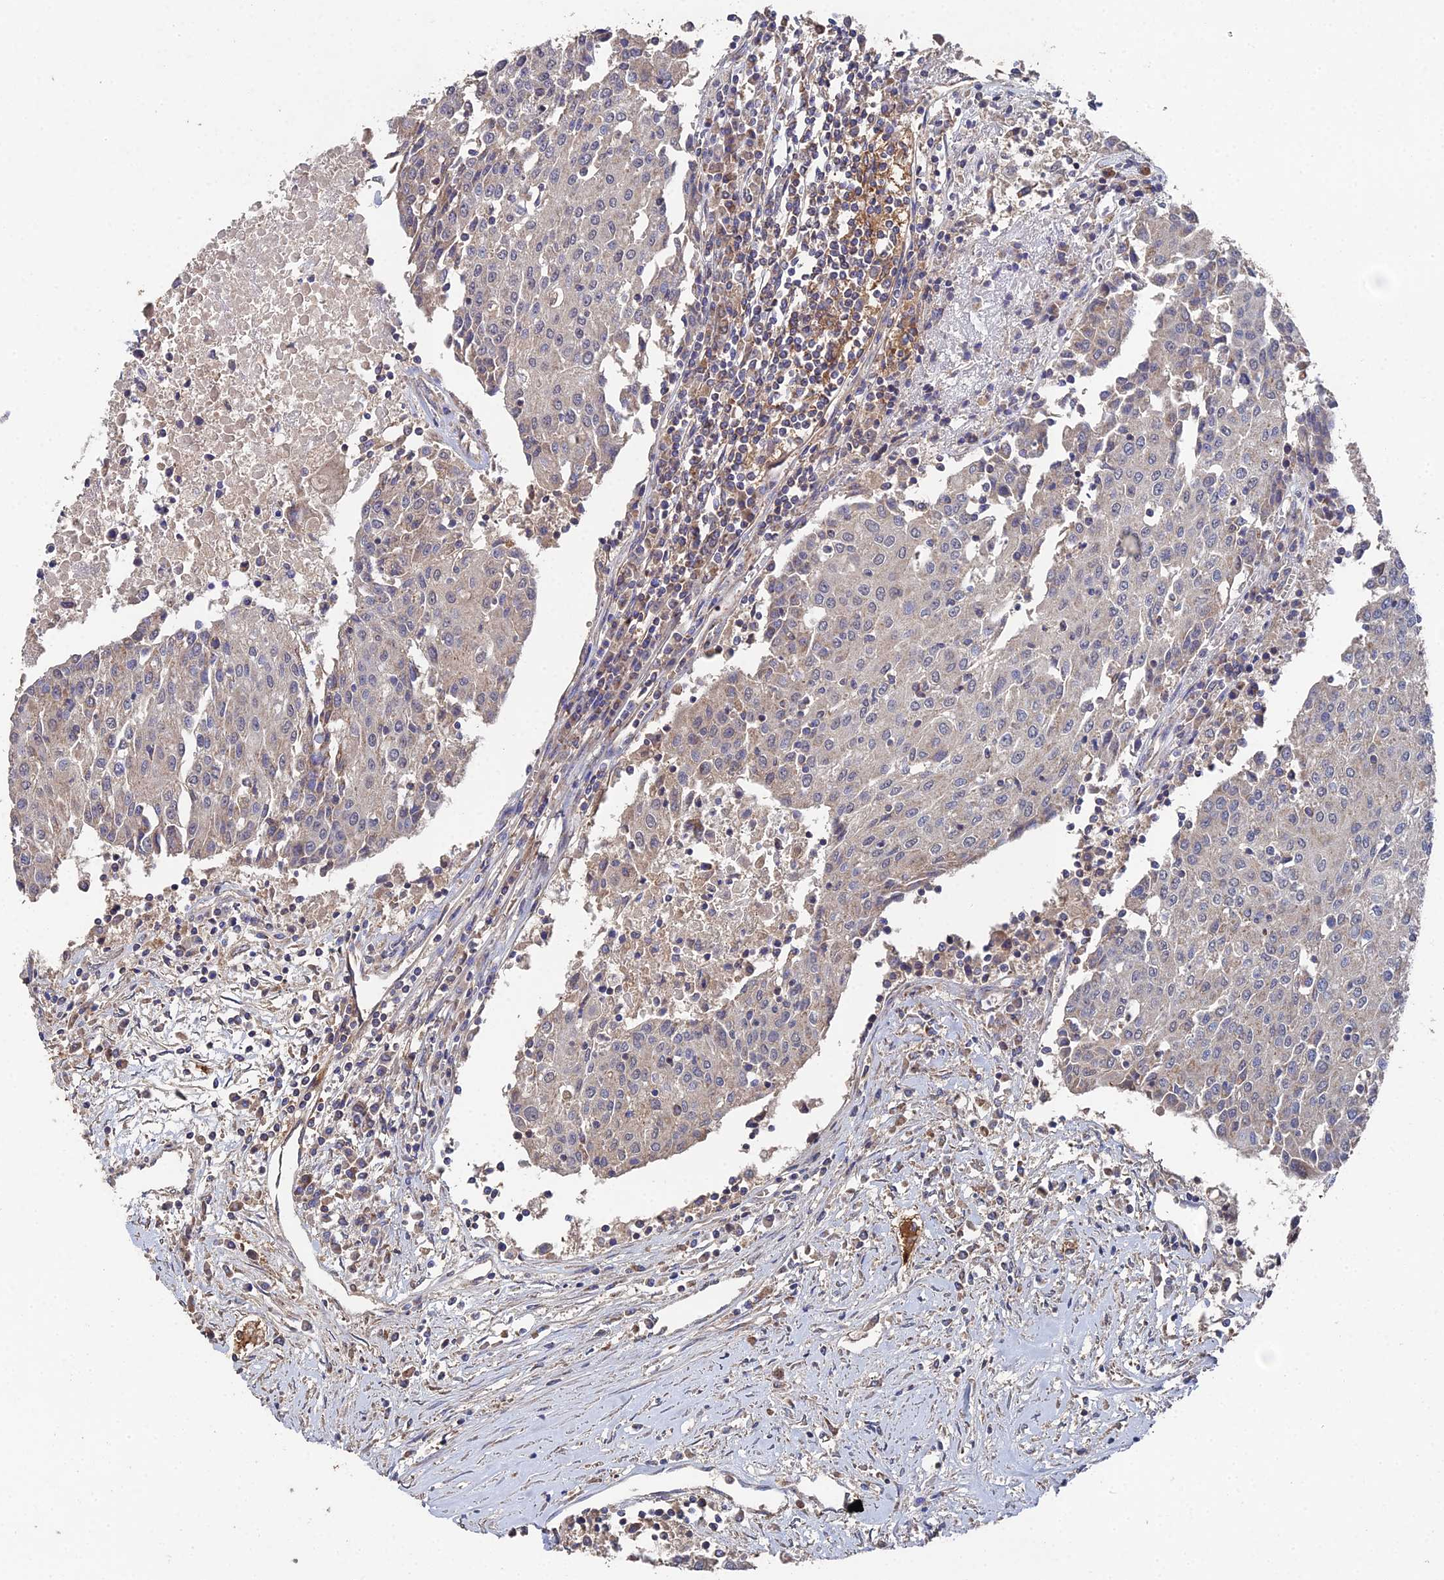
{"staining": {"intensity": "weak", "quantity": "25%-75%", "location": "cytoplasmic/membranous"}, "tissue": "urothelial cancer", "cell_type": "Tumor cells", "image_type": "cancer", "snomed": [{"axis": "morphology", "description": "Urothelial carcinoma, High grade"}, {"axis": "topography", "description": "Urinary bladder"}], "caption": "Immunohistochemical staining of high-grade urothelial carcinoma shows low levels of weak cytoplasmic/membranous protein staining in approximately 25%-75% of tumor cells. The protein is shown in brown color, while the nuclei are stained blue.", "gene": "SPANXN4", "patient": {"sex": "female", "age": 85}}